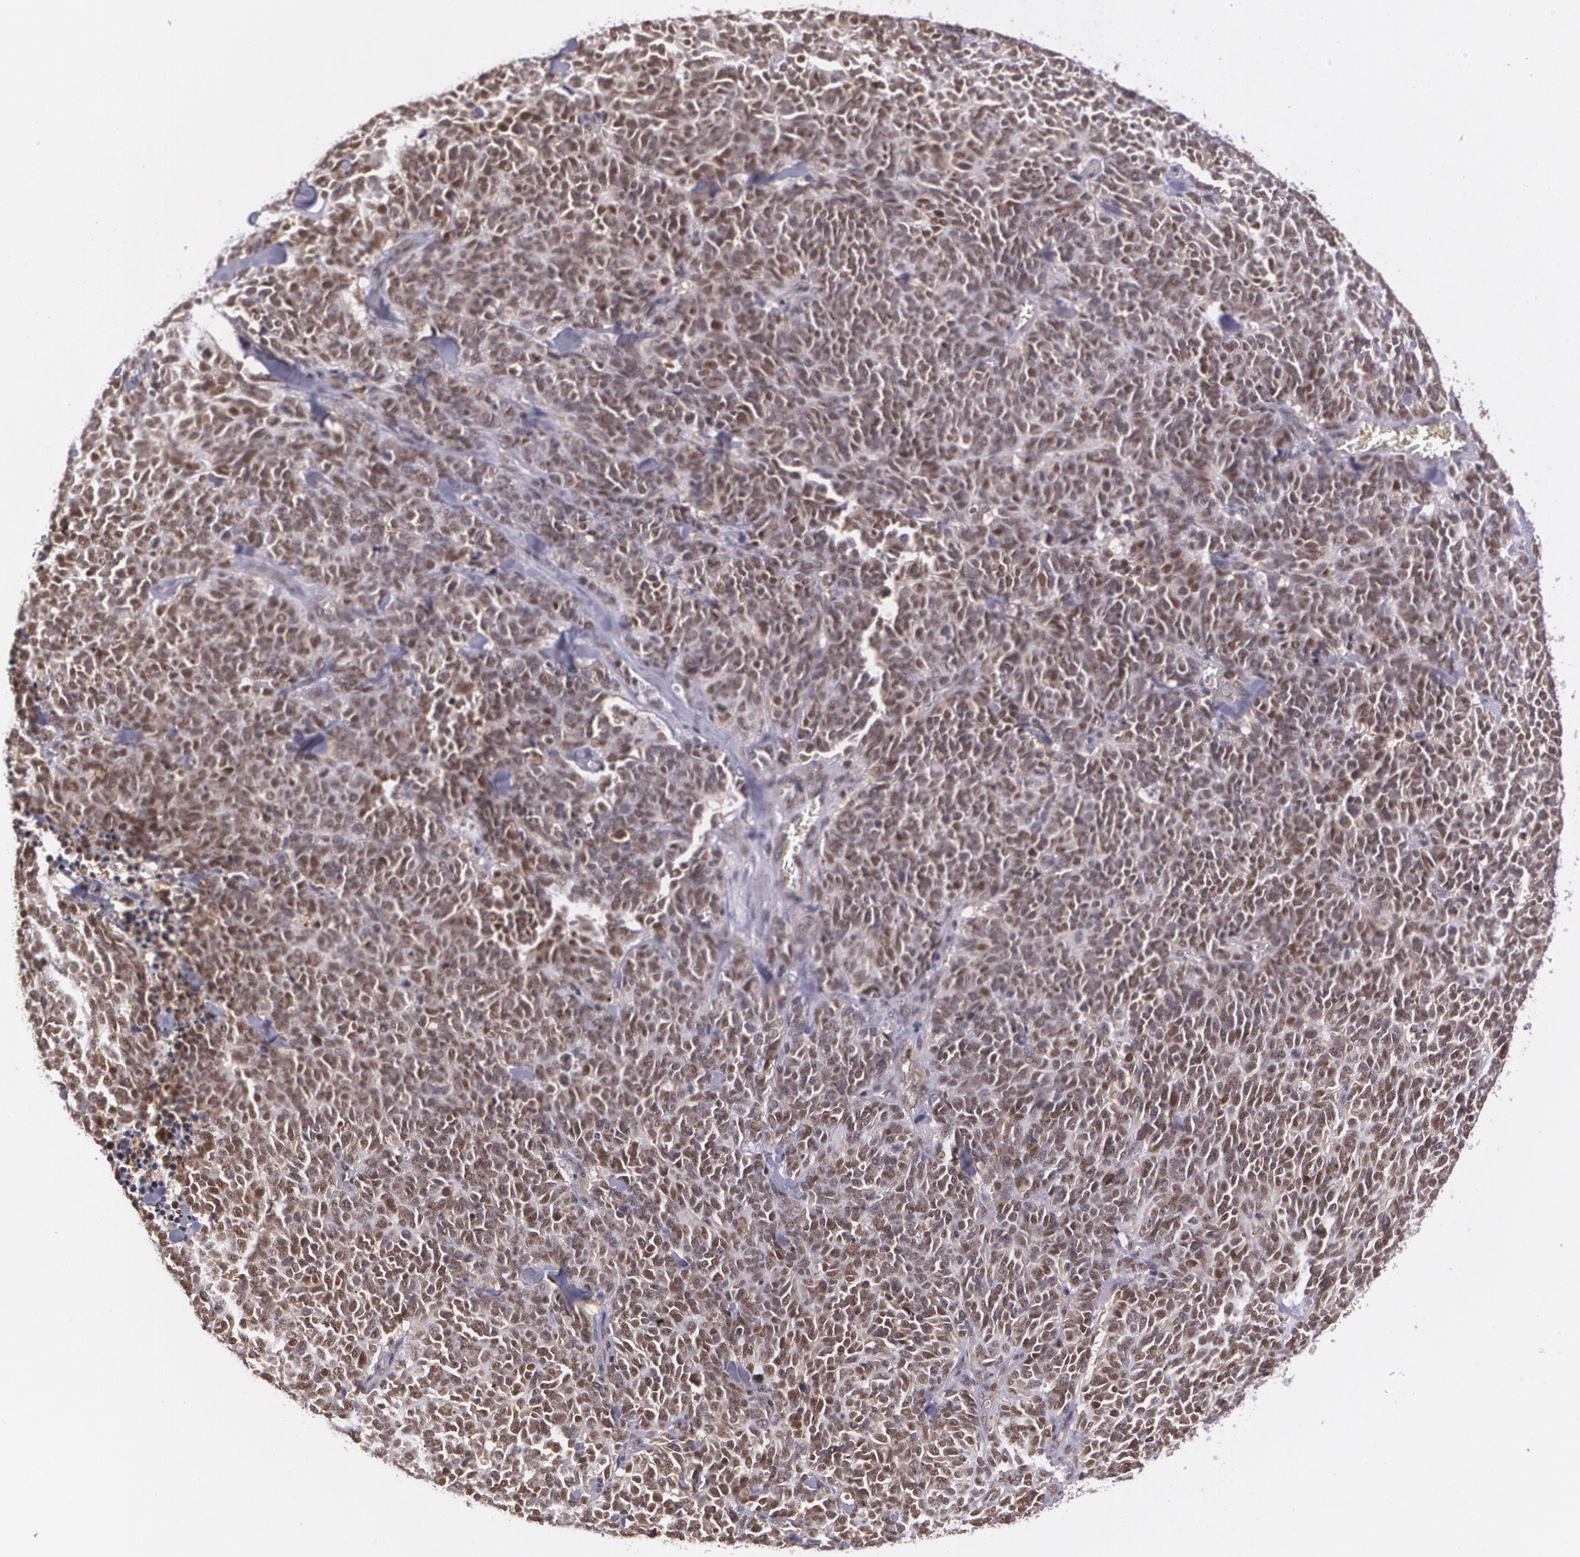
{"staining": {"intensity": "moderate", "quantity": ">75%", "location": "cytoplasmic/membranous,nuclear"}, "tissue": "lung cancer", "cell_type": "Tumor cells", "image_type": "cancer", "snomed": [{"axis": "morphology", "description": "Neoplasm, malignant, NOS"}, {"axis": "topography", "description": "Lung"}], "caption": "This micrograph exhibits IHC staining of human malignant neoplasm (lung), with medium moderate cytoplasmic/membranous and nuclear expression in about >75% of tumor cells.", "gene": "CUL2", "patient": {"sex": "female", "age": 58}}